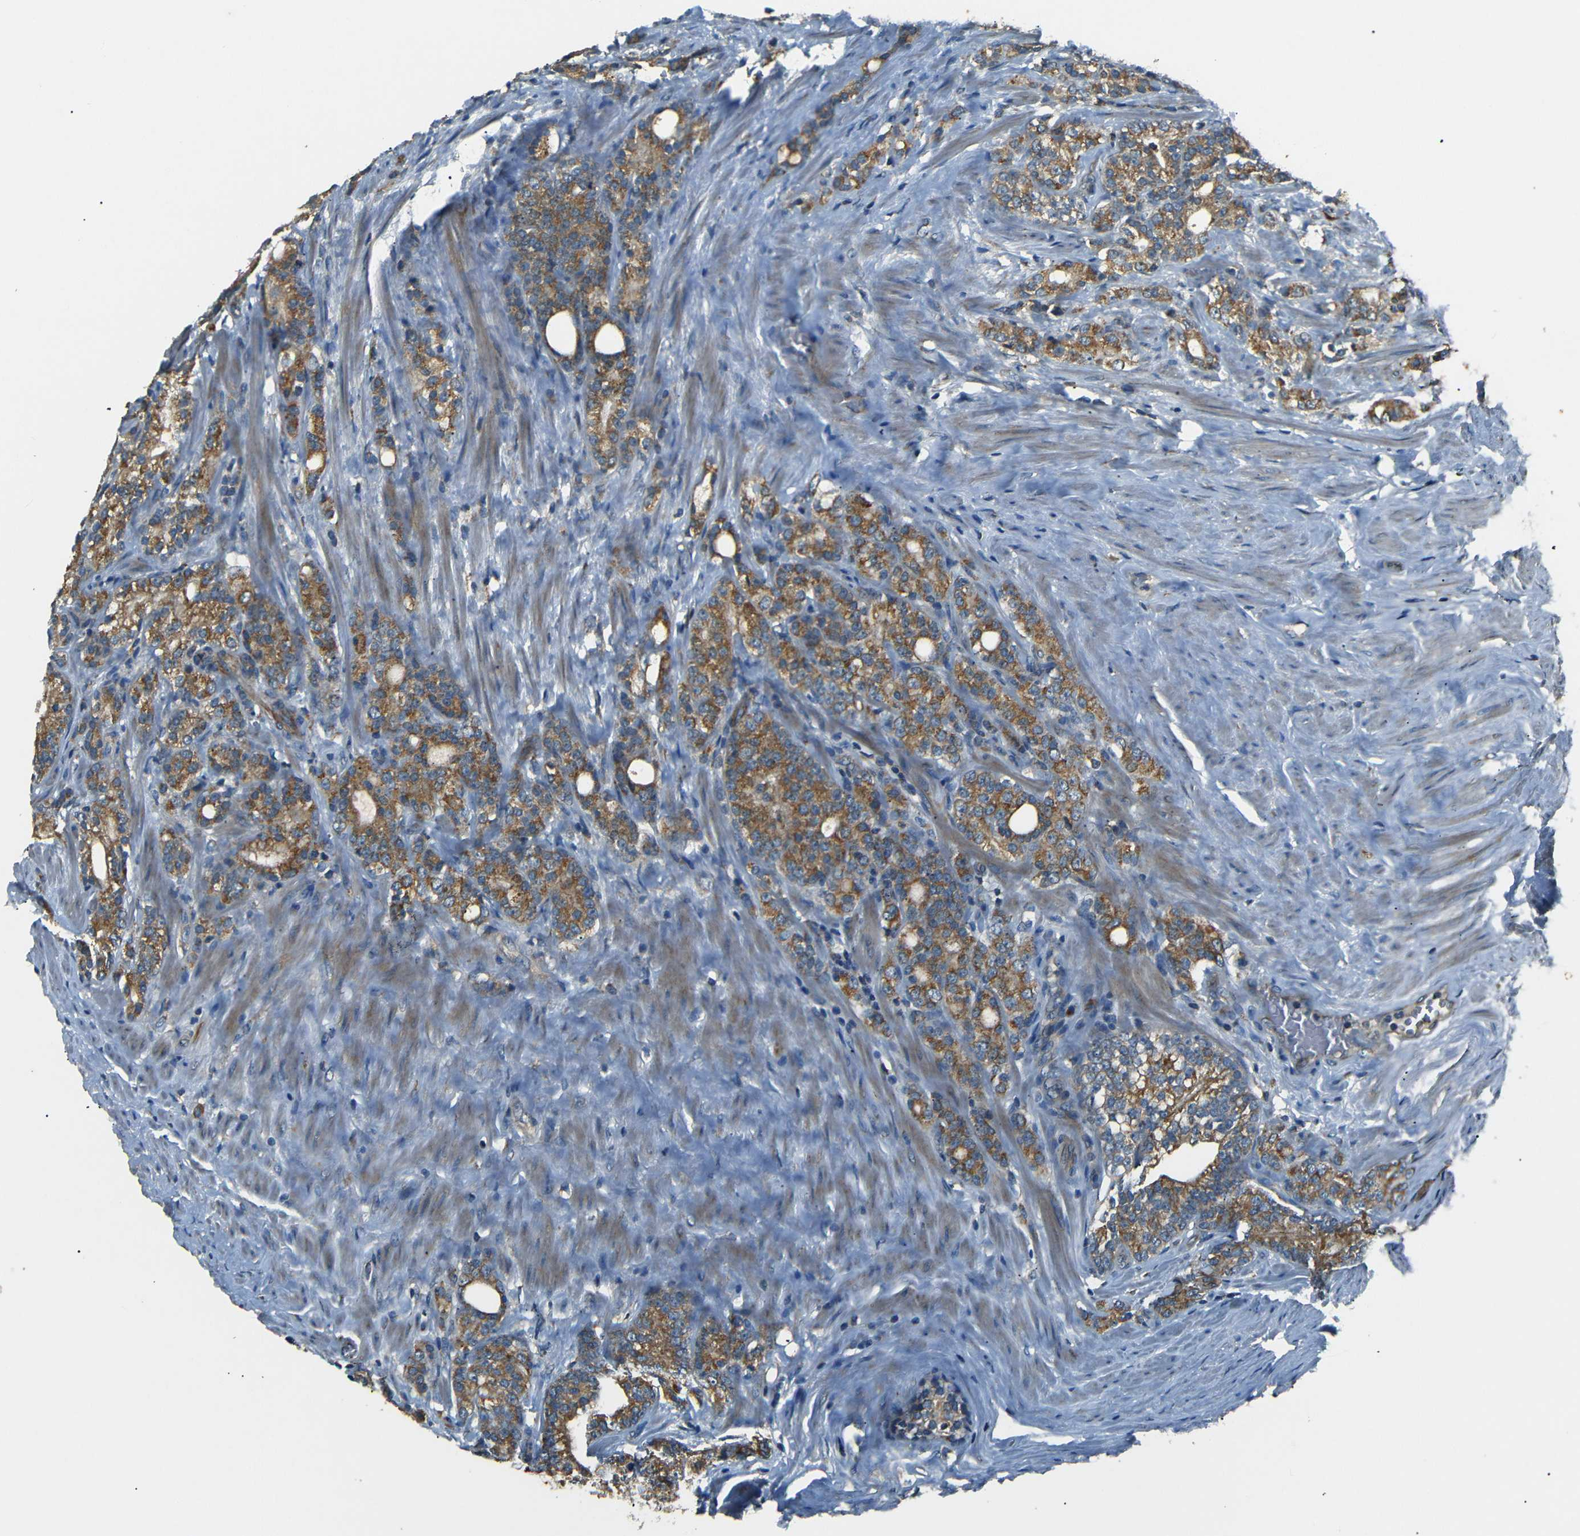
{"staining": {"intensity": "moderate", "quantity": ">75%", "location": "cytoplasmic/membranous"}, "tissue": "prostate cancer", "cell_type": "Tumor cells", "image_type": "cancer", "snomed": [{"axis": "morphology", "description": "Adenocarcinoma, Low grade"}, {"axis": "topography", "description": "Prostate"}], "caption": "Tumor cells display moderate cytoplasmic/membranous staining in about >75% of cells in prostate cancer (low-grade adenocarcinoma).", "gene": "NETO2", "patient": {"sex": "male", "age": 71}}